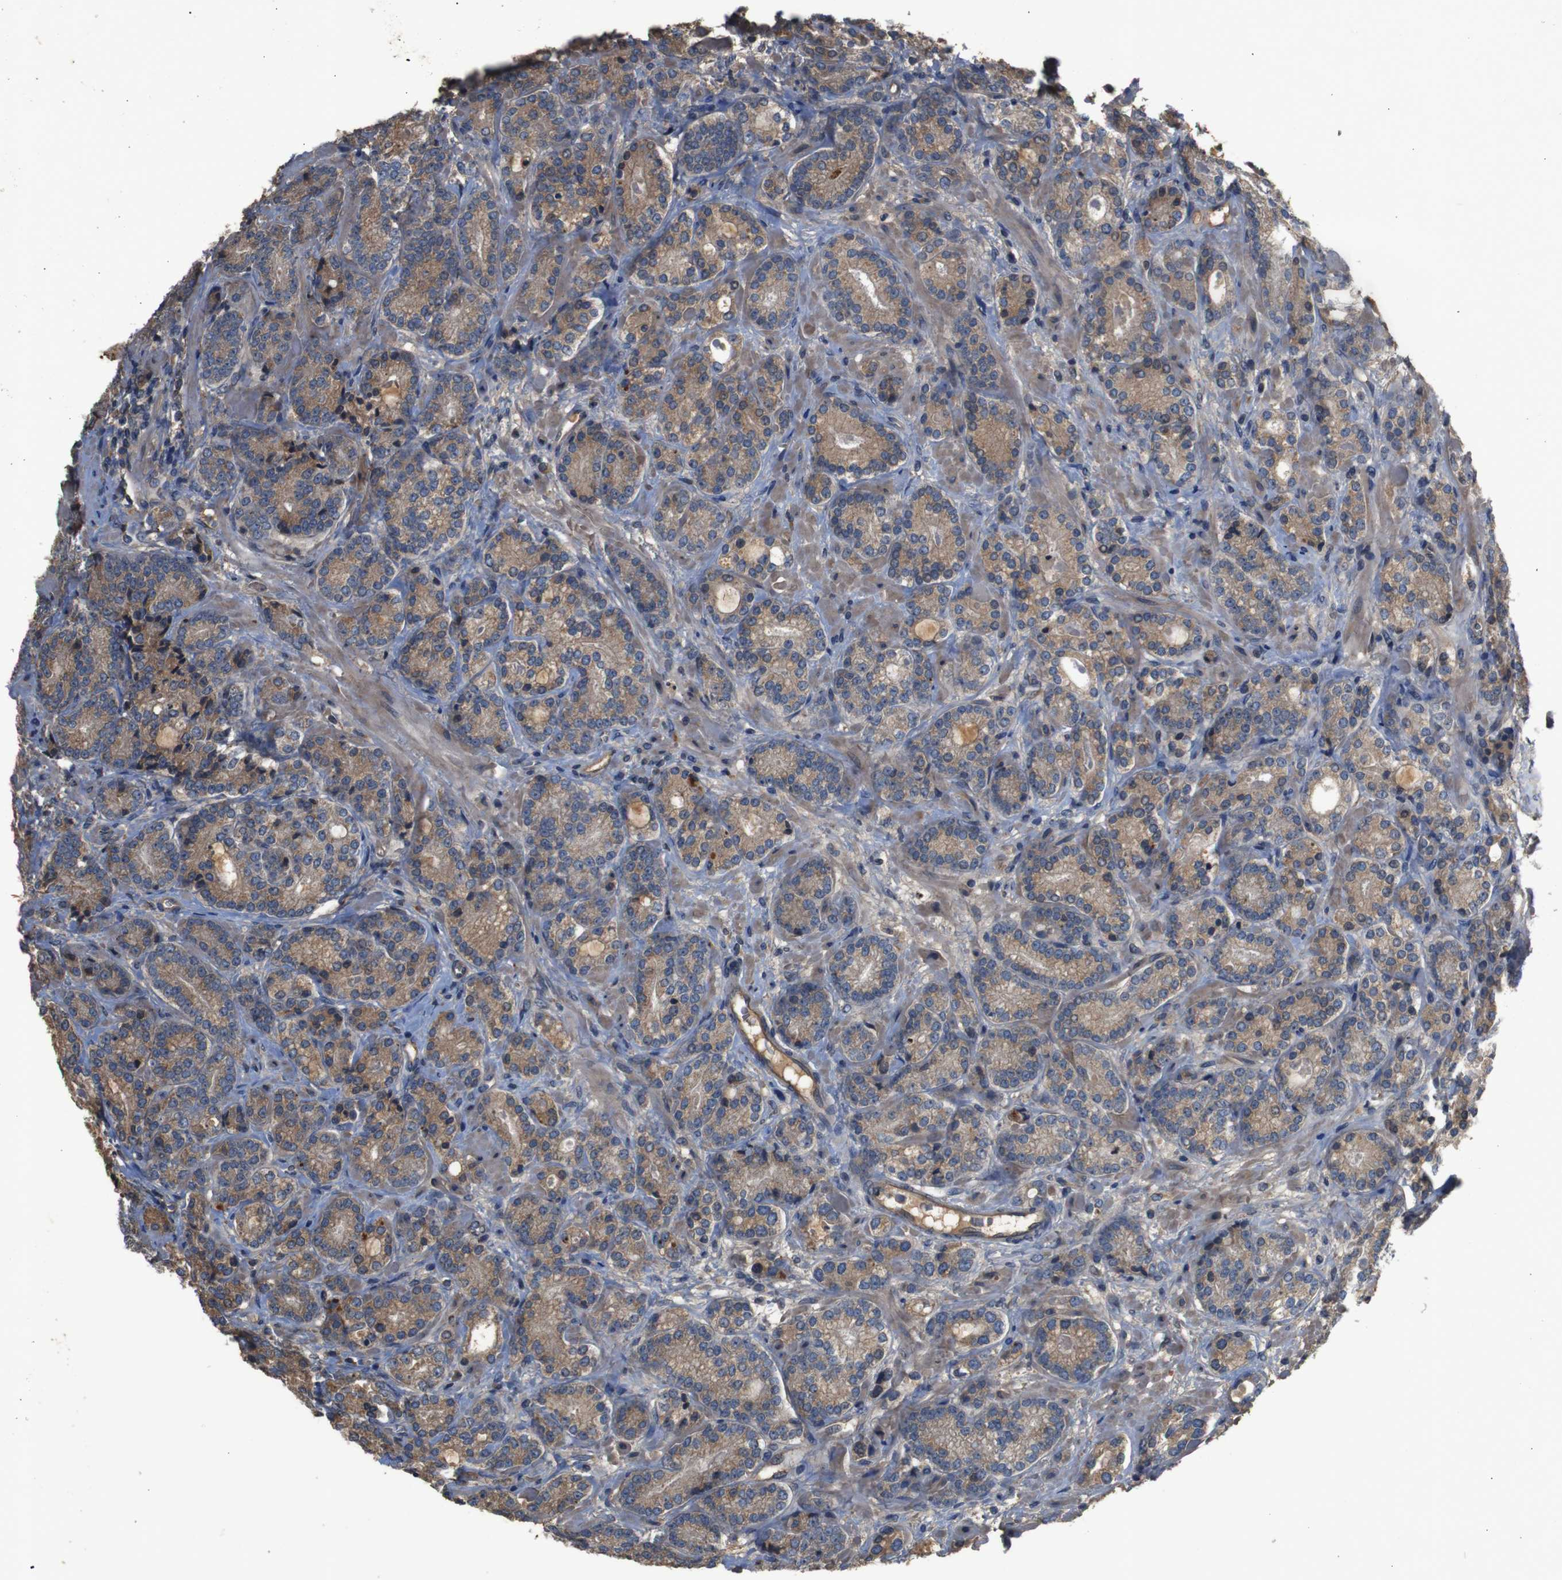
{"staining": {"intensity": "moderate", "quantity": ">75%", "location": "cytoplasmic/membranous"}, "tissue": "prostate cancer", "cell_type": "Tumor cells", "image_type": "cancer", "snomed": [{"axis": "morphology", "description": "Adenocarcinoma, High grade"}, {"axis": "topography", "description": "Prostate"}], "caption": "Moderate cytoplasmic/membranous staining for a protein is identified in about >75% of tumor cells of prostate high-grade adenocarcinoma using immunohistochemistry (IHC).", "gene": "PTPN1", "patient": {"sex": "male", "age": 61}}